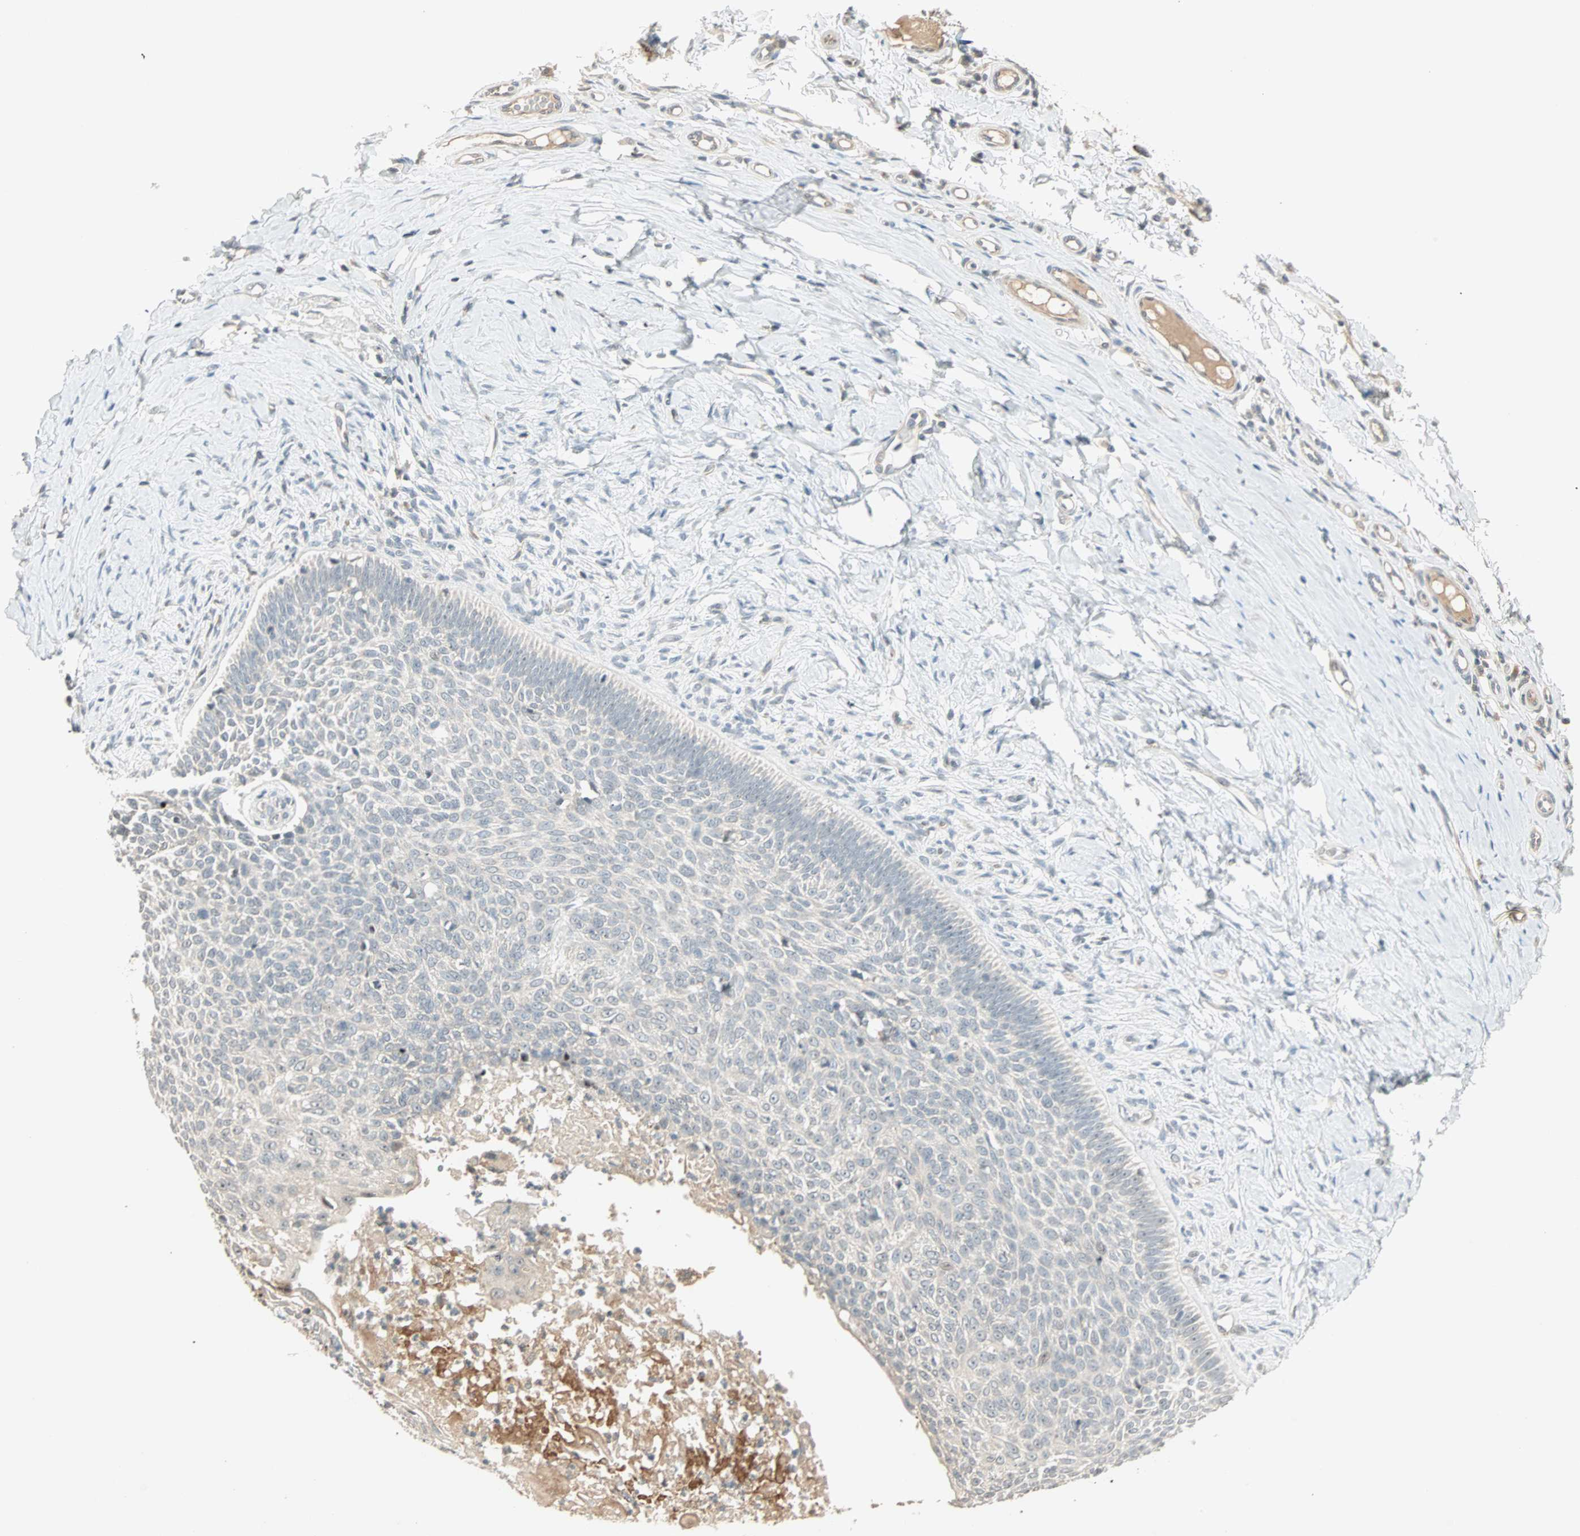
{"staining": {"intensity": "negative", "quantity": "none", "location": "none"}, "tissue": "skin cancer", "cell_type": "Tumor cells", "image_type": "cancer", "snomed": [{"axis": "morphology", "description": "Normal tissue, NOS"}, {"axis": "morphology", "description": "Basal cell carcinoma"}, {"axis": "topography", "description": "Skin"}], "caption": "The photomicrograph demonstrates no staining of tumor cells in skin cancer.", "gene": "ACSL5", "patient": {"sex": "male", "age": 87}}